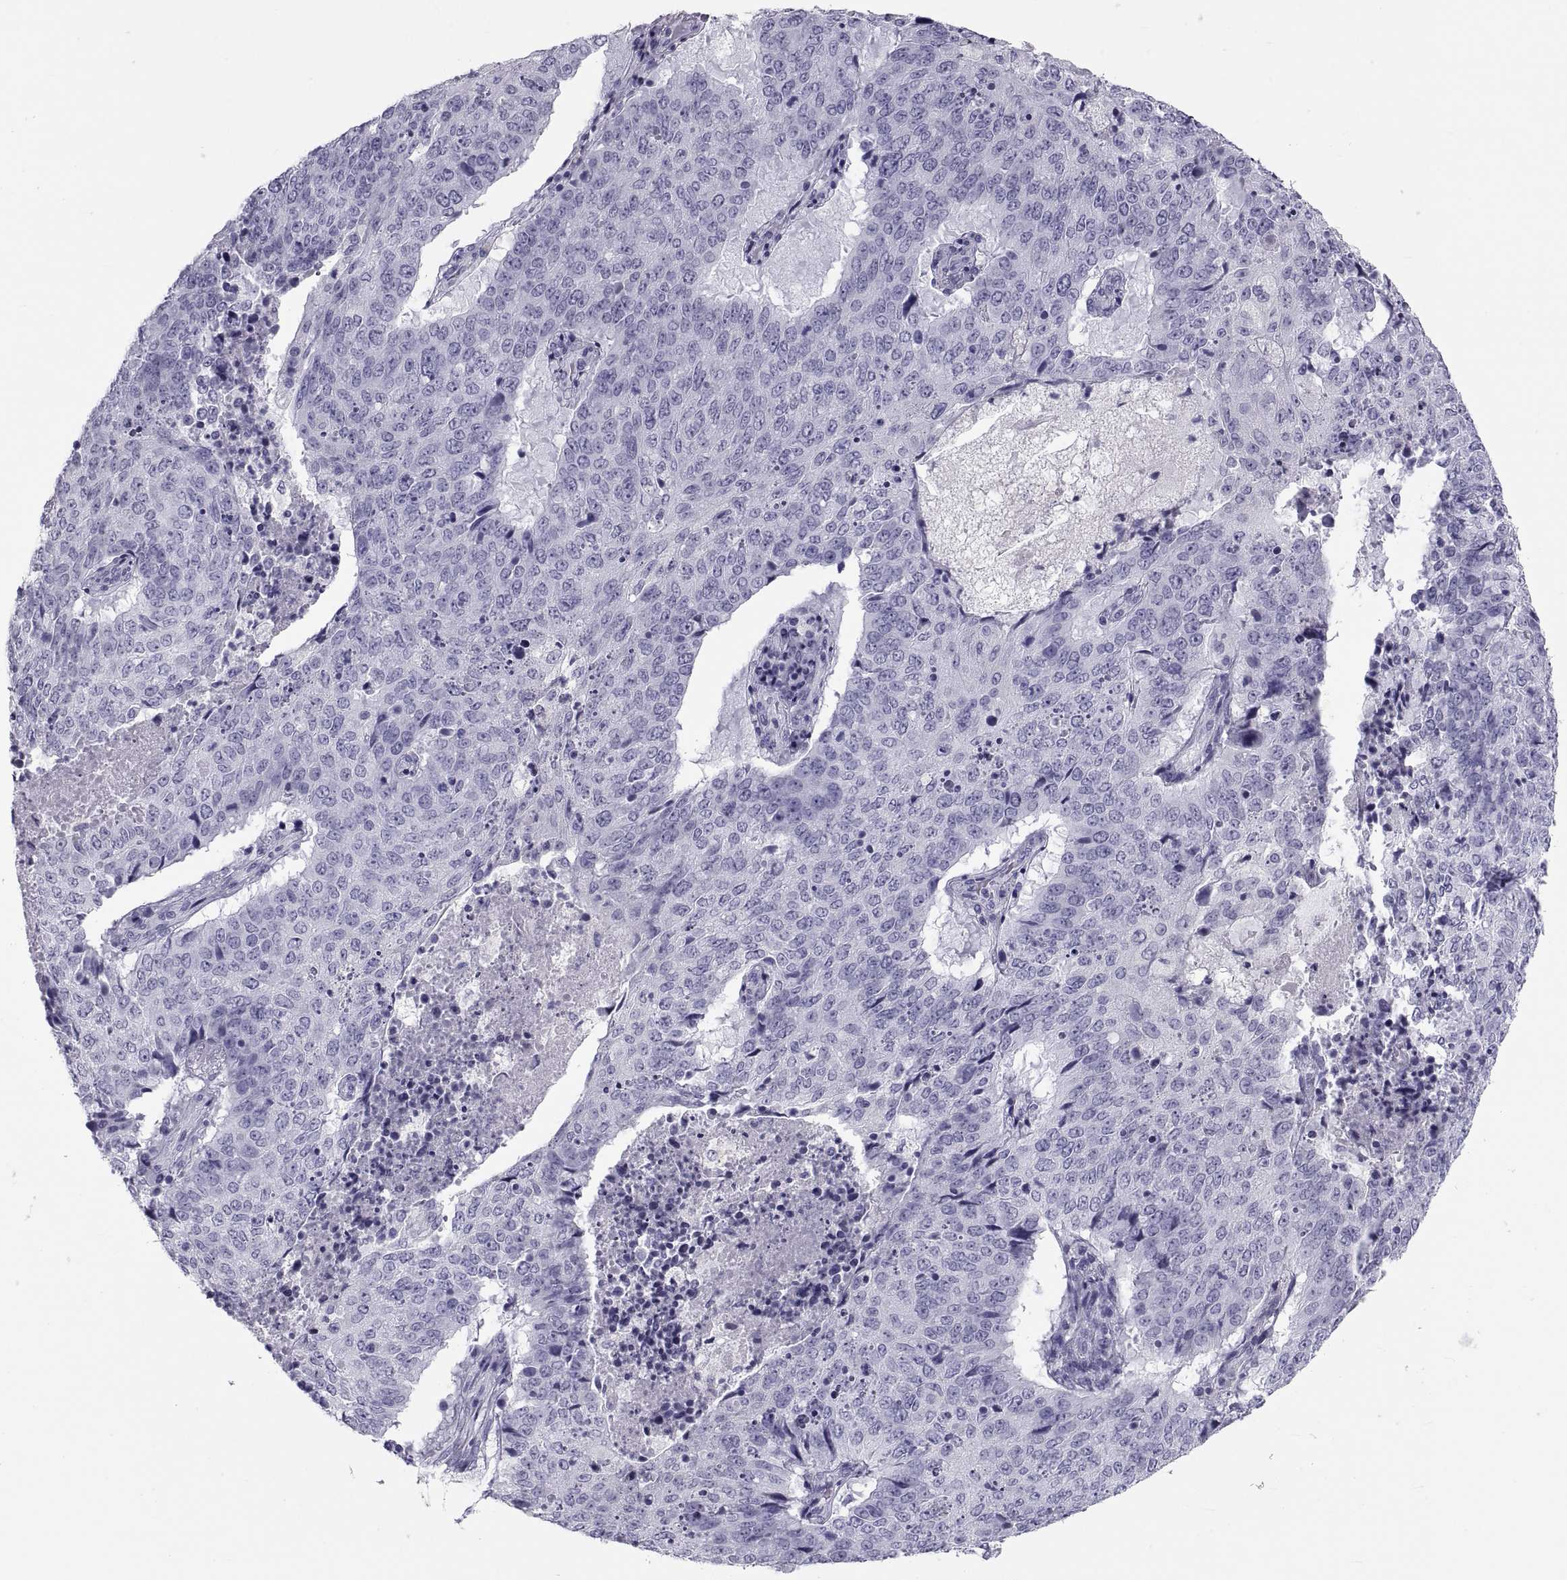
{"staining": {"intensity": "negative", "quantity": "none", "location": "none"}, "tissue": "lung cancer", "cell_type": "Tumor cells", "image_type": "cancer", "snomed": [{"axis": "morphology", "description": "Normal tissue, NOS"}, {"axis": "morphology", "description": "Squamous cell carcinoma, NOS"}, {"axis": "topography", "description": "Bronchus"}, {"axis": "topography", "description": "Lung"}], "caption": "Human lung cancer (squamous cell carcinoma) stained for a protein using IHC exhibits no positivity in tumor cells.", "gene": "DEFB129", "patient": {"sex": "male", "age": 64}}